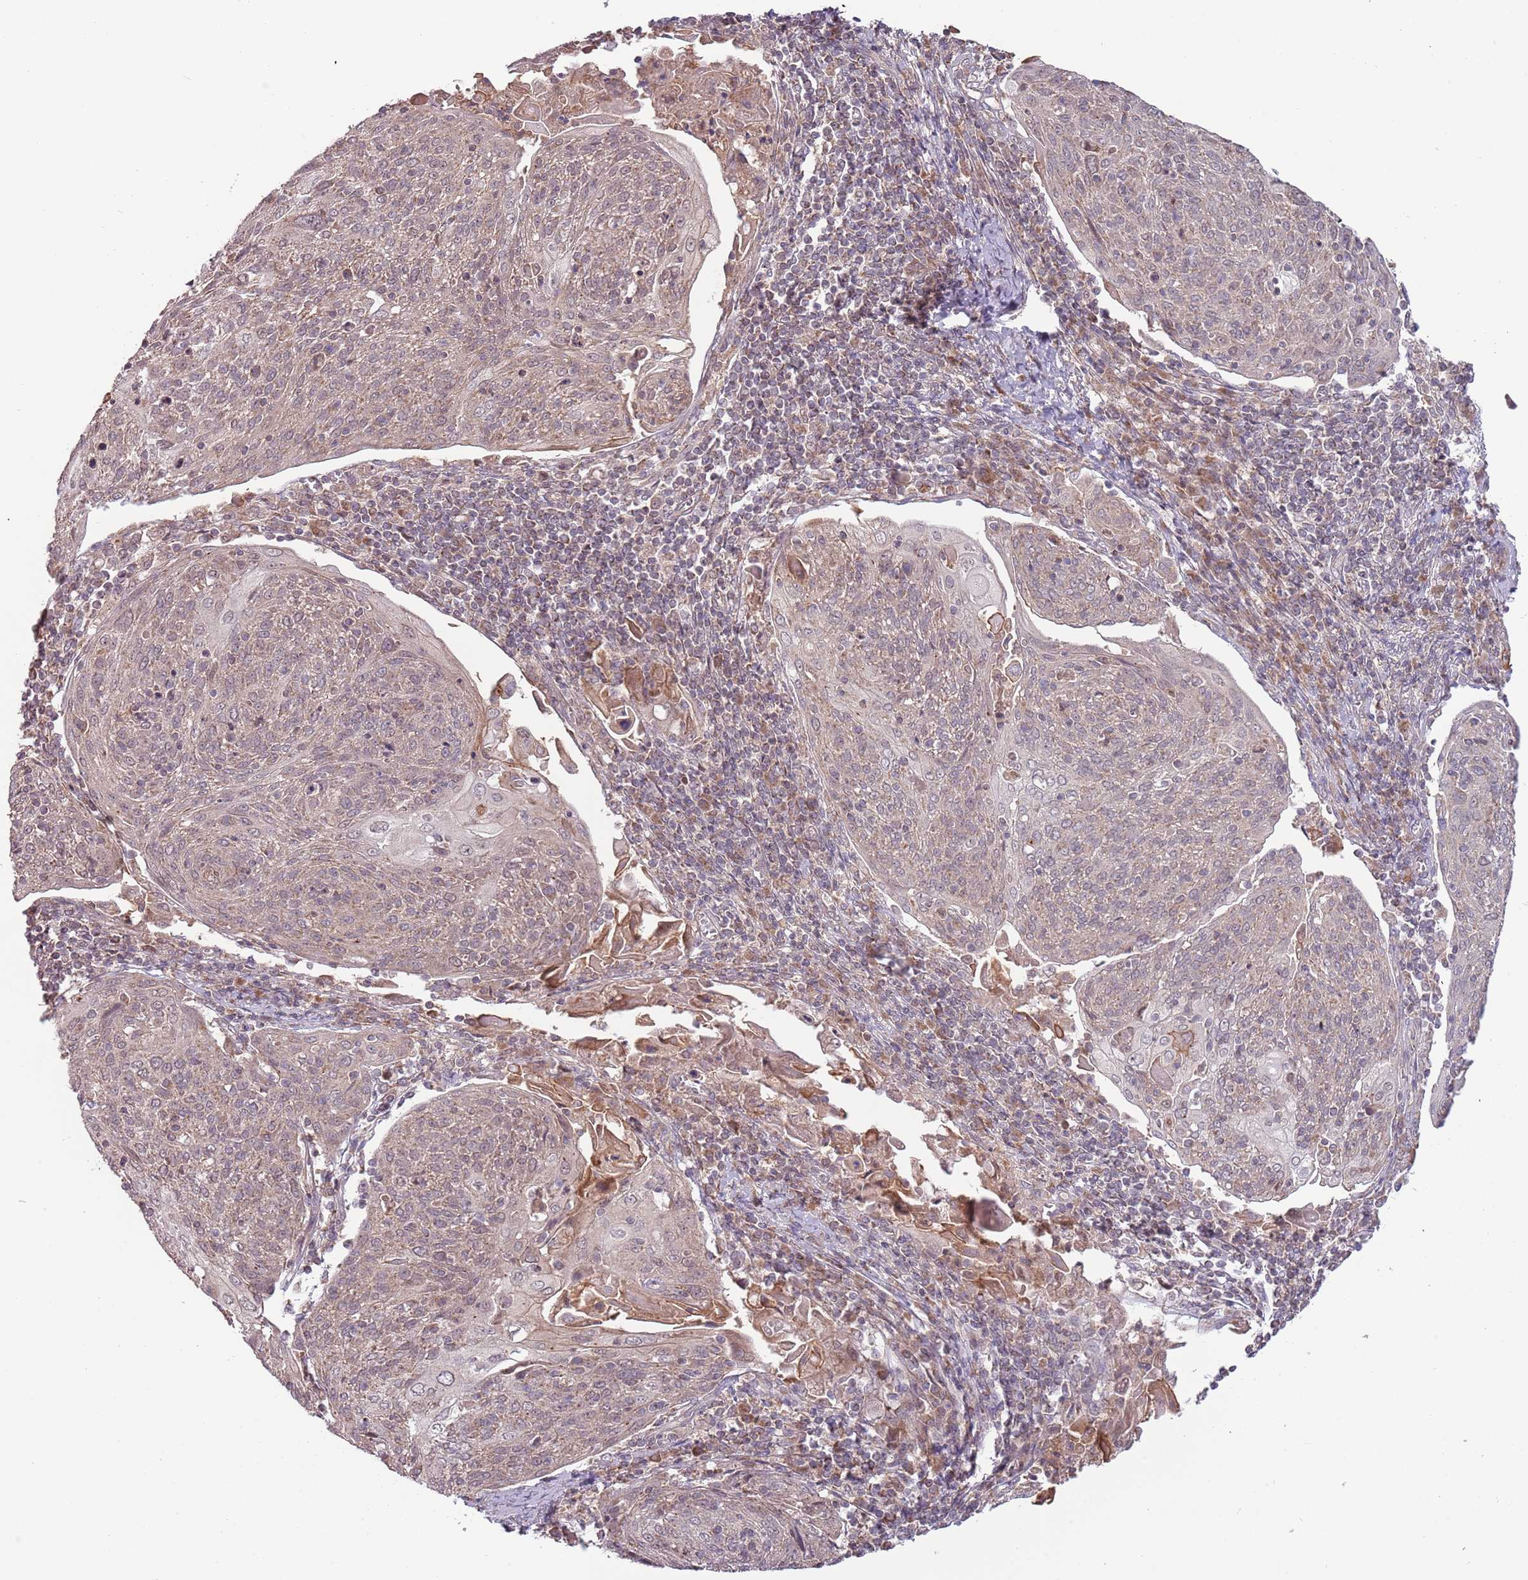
{"staining": {"intensity": "weak", "quantity": "25%-75%", "location": "cytoplasmic/membranous"}, "tissue": "cervical cancer", "cell_type": "Tumor cells", "image_type": "cancer", "snomed": [{"axis": "morphology", "description": "Squamous cell carcinoma, NOS"}, {"axis": "topography", "description": "Cervix"}], "caption": "A low amount of weak cytoplasmic/membranous staining is seen in about 25%-75% of tumor cells in cervical cancer (squamous cell carcinoma) tissue. (brown staining indicates protein expression, while blue staining denotes nuclei).", "gene": "RNF181", "patient": {"sex": "female", "age": 67}}